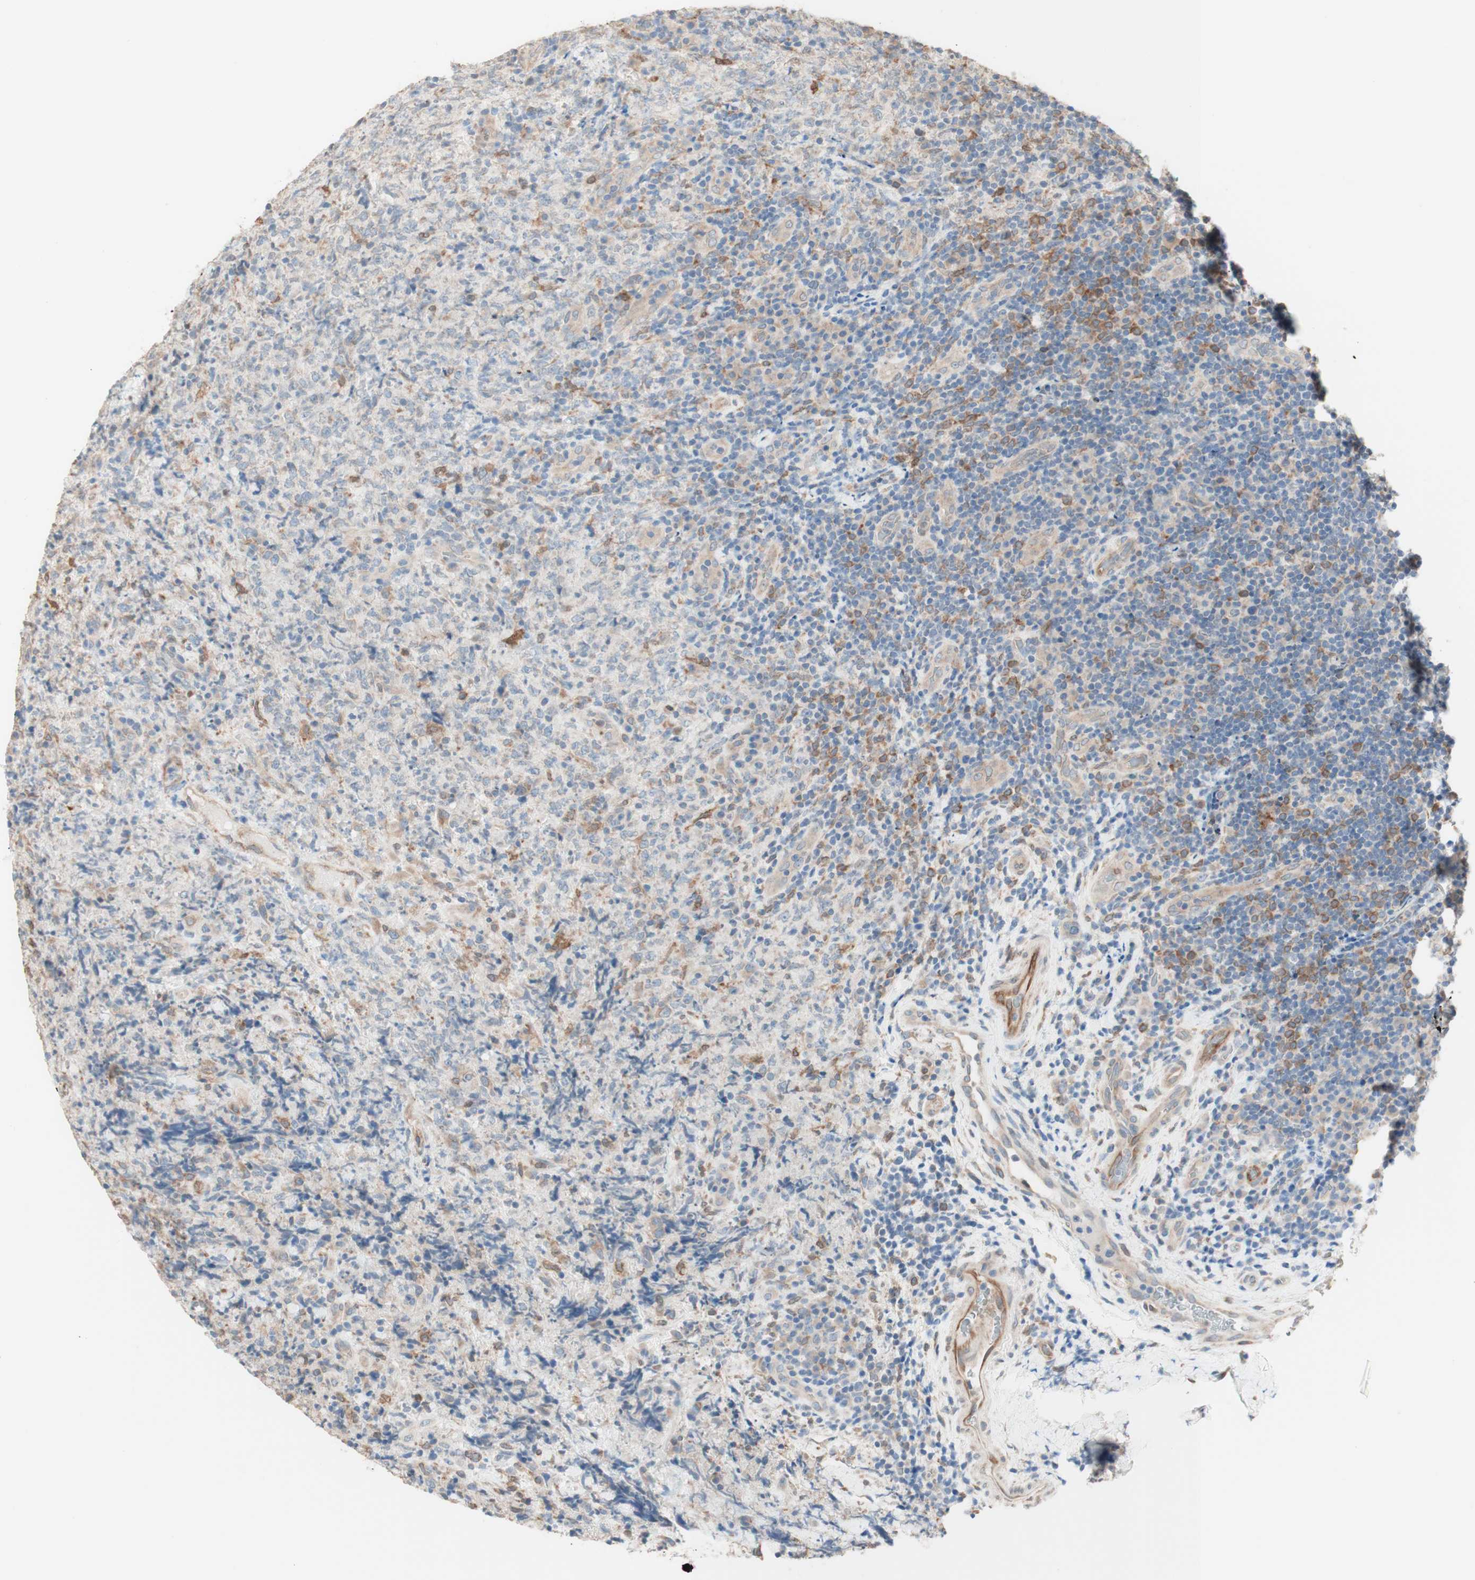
{"staining": {"intensity": "negative", "quantity": "none", "location": "none"}, "tissue": "lymphoma", "cell_type": "Tumor cells", "image_type": "cancer", "snomed": [{"axis": "morphology", "description": "Malignant lymphoma, non-Hodgkin's type, High grade"}, {"axis": "topography", "description": "Tonsil"}], "caption": "DAB immunohistochemical staining of lymphoma displays no significant positivity in tumor cells. The staining is performed using DAB brown chromogen with nuclei counter-stained in using hematoxylin.", "gene": "COMT", "patient": {"sex": "female", "age": 36}}